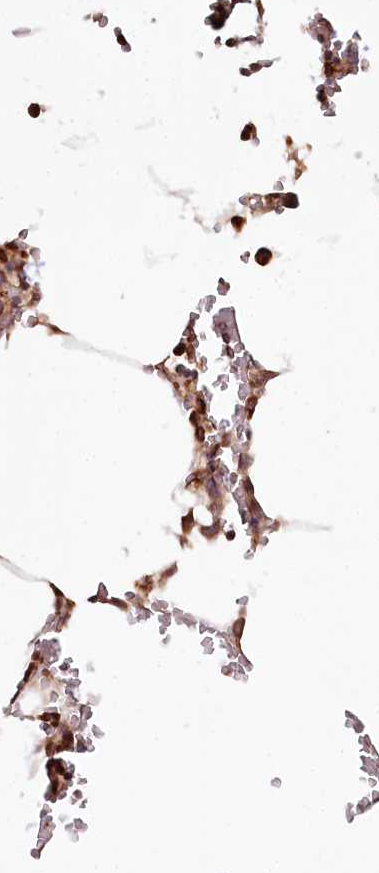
{"staining": {"intensity": "moderate", "quantity": "25%-75%", "location": "cytoplasmic/membranous"}, "tissue": "bone marrow", "cell_type": "Hematopoietic cells", "image_type": "normal", "snomed": [{"axis": "morphology", "description": "Normal tissue, NOS"}, {"axis": "topography", "description": "Bone marrow"}], "caption": "Immunohistochemistry (DAB (3,3'-diaminobenzidine)) staining of normal human bone marrow displays moderate cytoplasmic/membranous protein positivity in about 25%-75% of hematopoietic cells.", "gene": "VEGFA", "patient": {"sex": "male", "age": 70}}